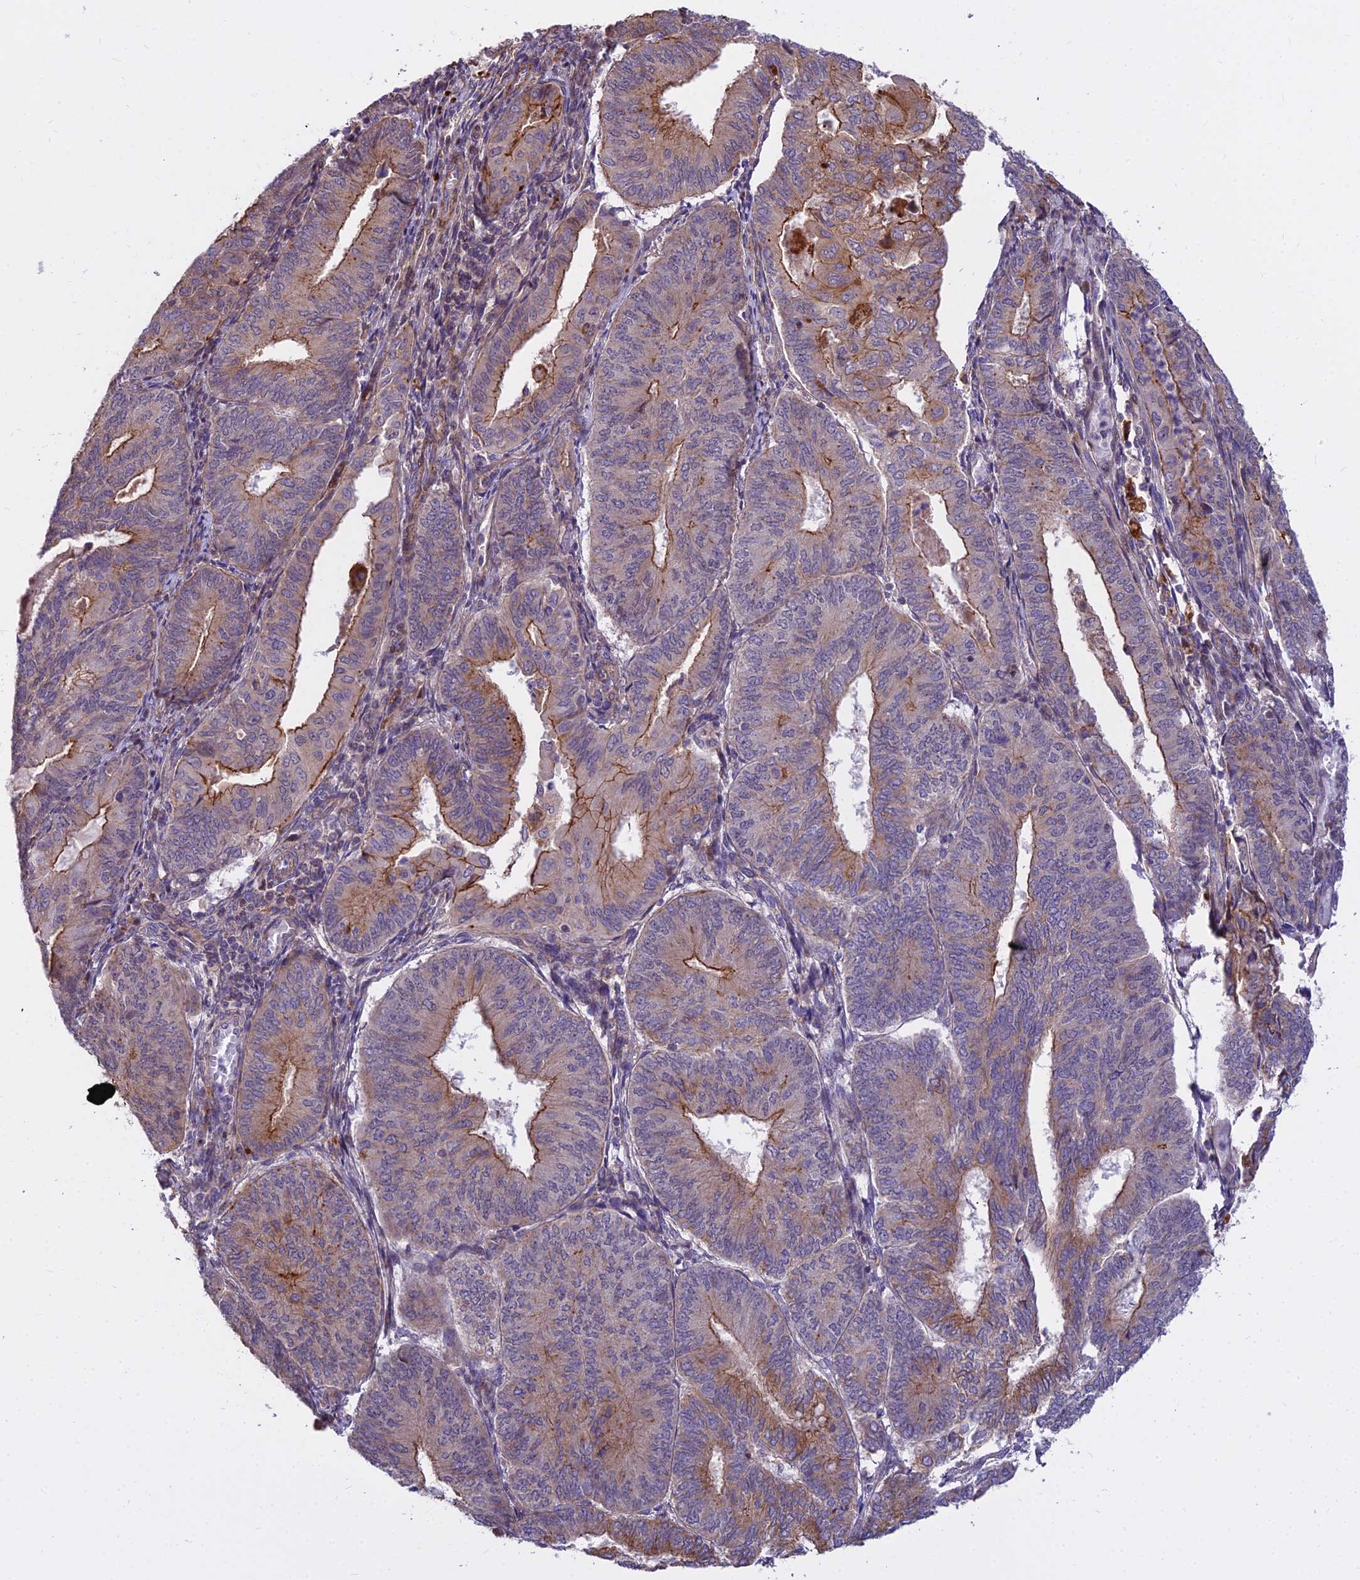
{"staining": {"intensity": "moderate", "quantity": "25%-75%", "location": "cytoplasmic/membranous"}, "tissue": "endometrial cancer", "cell_type": "Tumor cells", "image_type": "cancer", "snomed": [{"axis": "morphology", "description": "Adenocarcinoma, NOS"}, {"axis": "topography", "description": "Endometrium"}], "caption": "Endometrial cancer tissue shows moderate cytoplasmic/membranous positivity in approximately 25%-75% of tumor cells, visualized by immunohistochemistry.", "gene": "GLYATL3", "patient": {"sex": "female", "age": 81}}